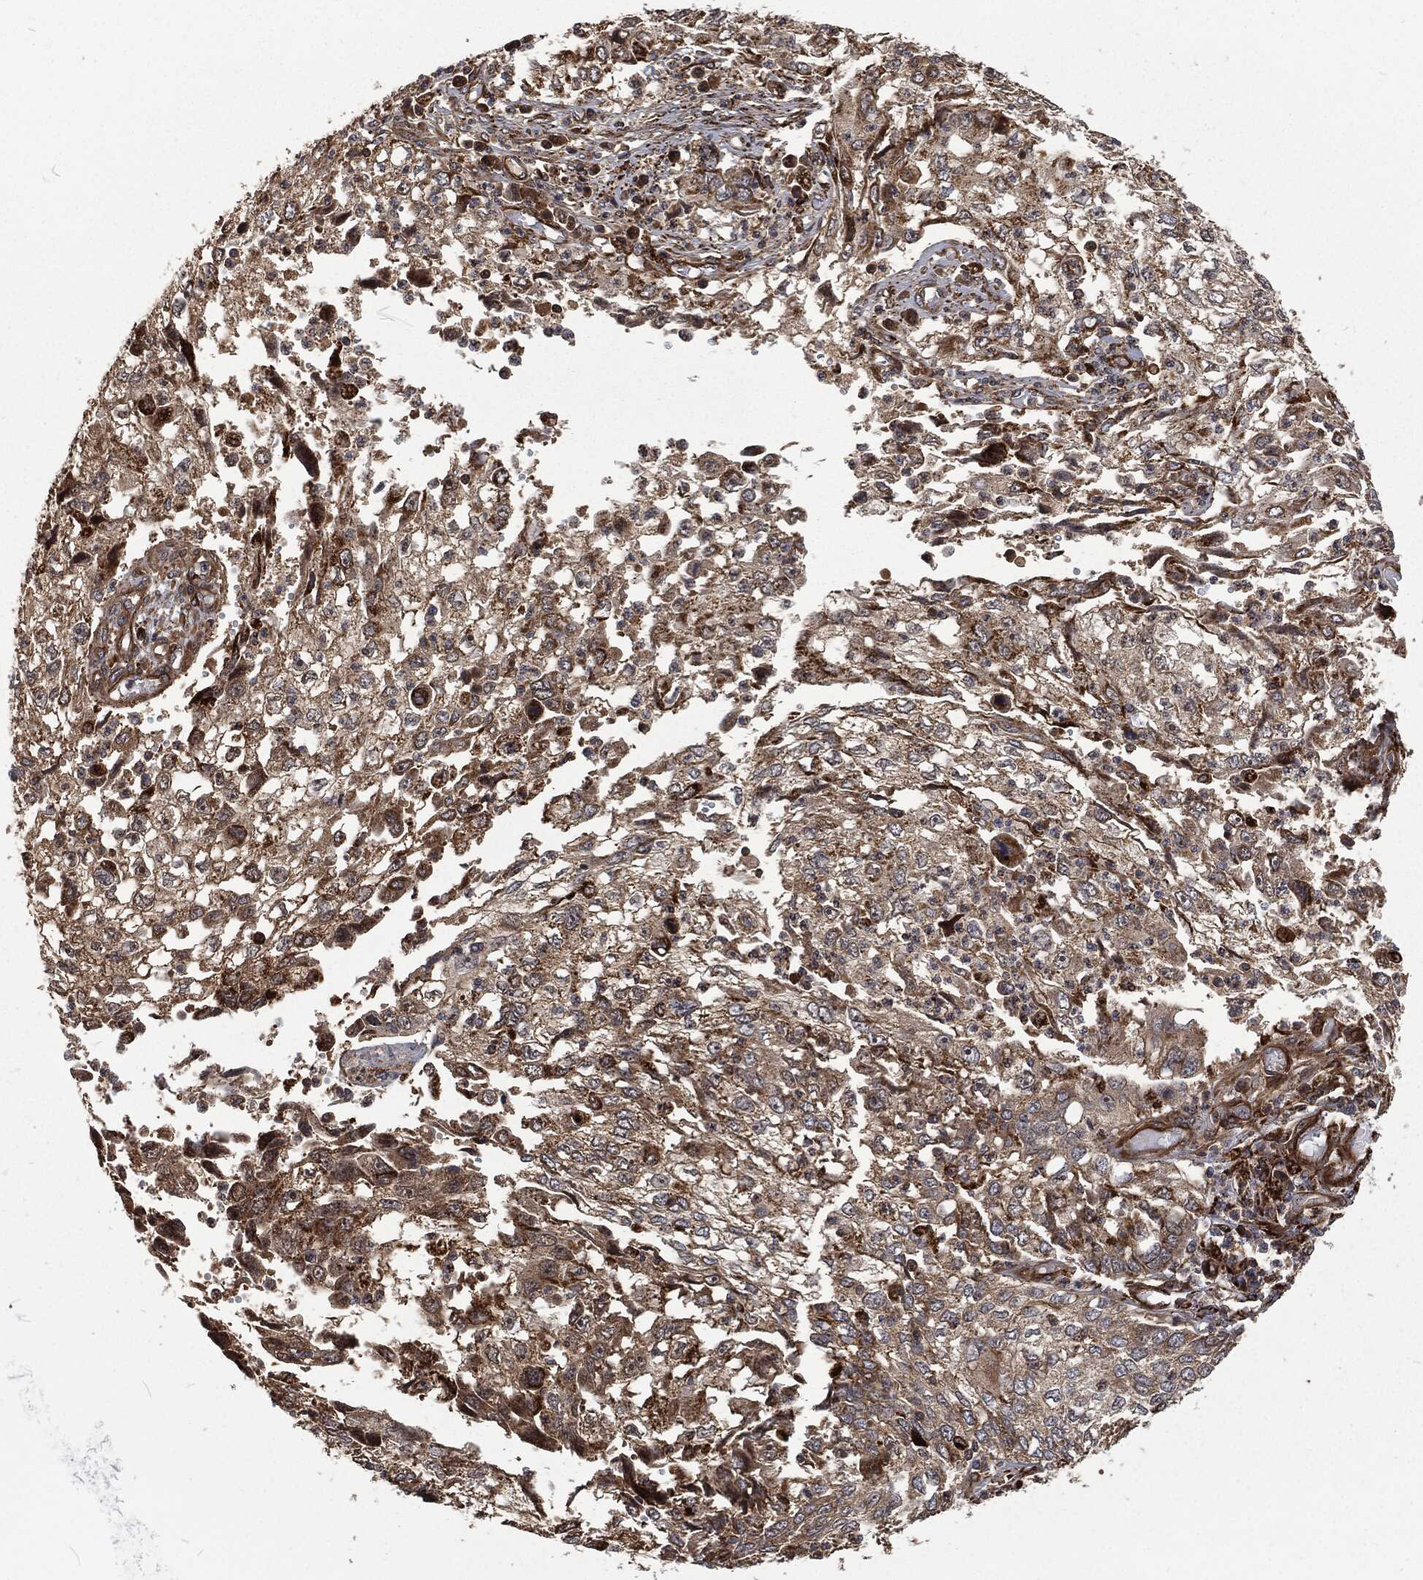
{"staining": {"intensity": "moderate", "quantity": "25%-75%", "location": "cytoplasmic/membranous"}, "tissue": "cervical cancer", "cell_type": "Tumor cells", "image_type": "cancer", "snomed": [{"axis": "morphology", "description": "Squamous cell carcinoma, NOS"}, {"axis": "topography", "description": "Cervix"}], "caption": "About 25%-75% of tumor cells in cervical cancer (squamous cell carcinoma) display moderate cytoplasmic/membranous protein expression as visualized by brown immunohistochemical staining.", "gene": "RFTN1", "patient": {"sex": "female", "age": 36}}